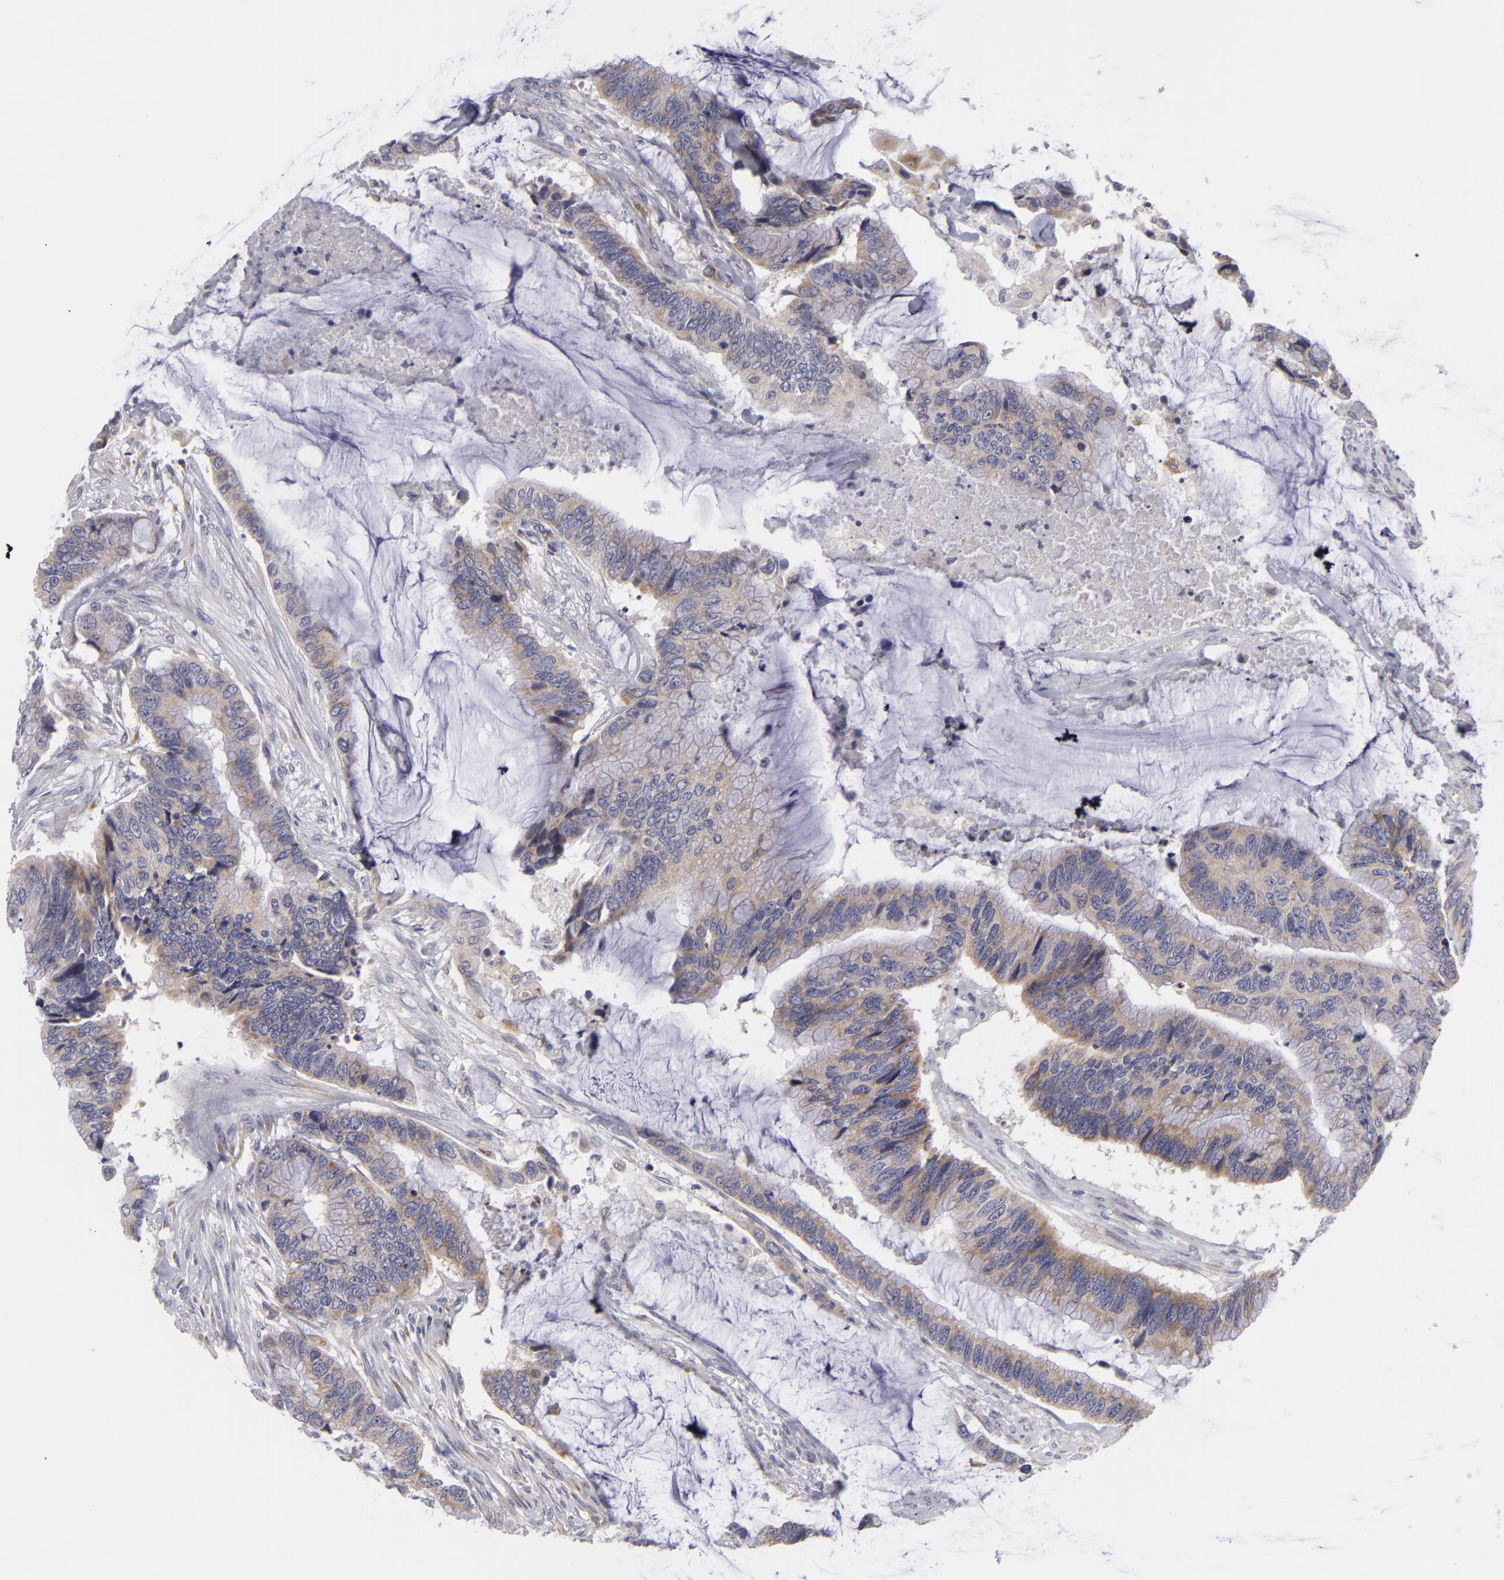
{"staining": {"intensity": "weak", "quantity": ">75%", "location": "cytoplasmic/membranous"}, "tissue": "colorectal cancer", "cell_type": "Tumor cells", "image_type": "cancer", "snomed": [{"axis": "morphology", "description": "Adenocarcinoma, NOS"}, {"axis": "topography", "description": "Rectum"}], "caption": "Immunohistochemistry micrograph of colorectal cancer (adenocarcinoma) stained for a protein (brown), which reveals low levels of weak cytoplasmic/membranous expression in approximately >75% of tumor cells.", "gene": "ATP2B3", "patient": {"sex": "female", "age": 59}}